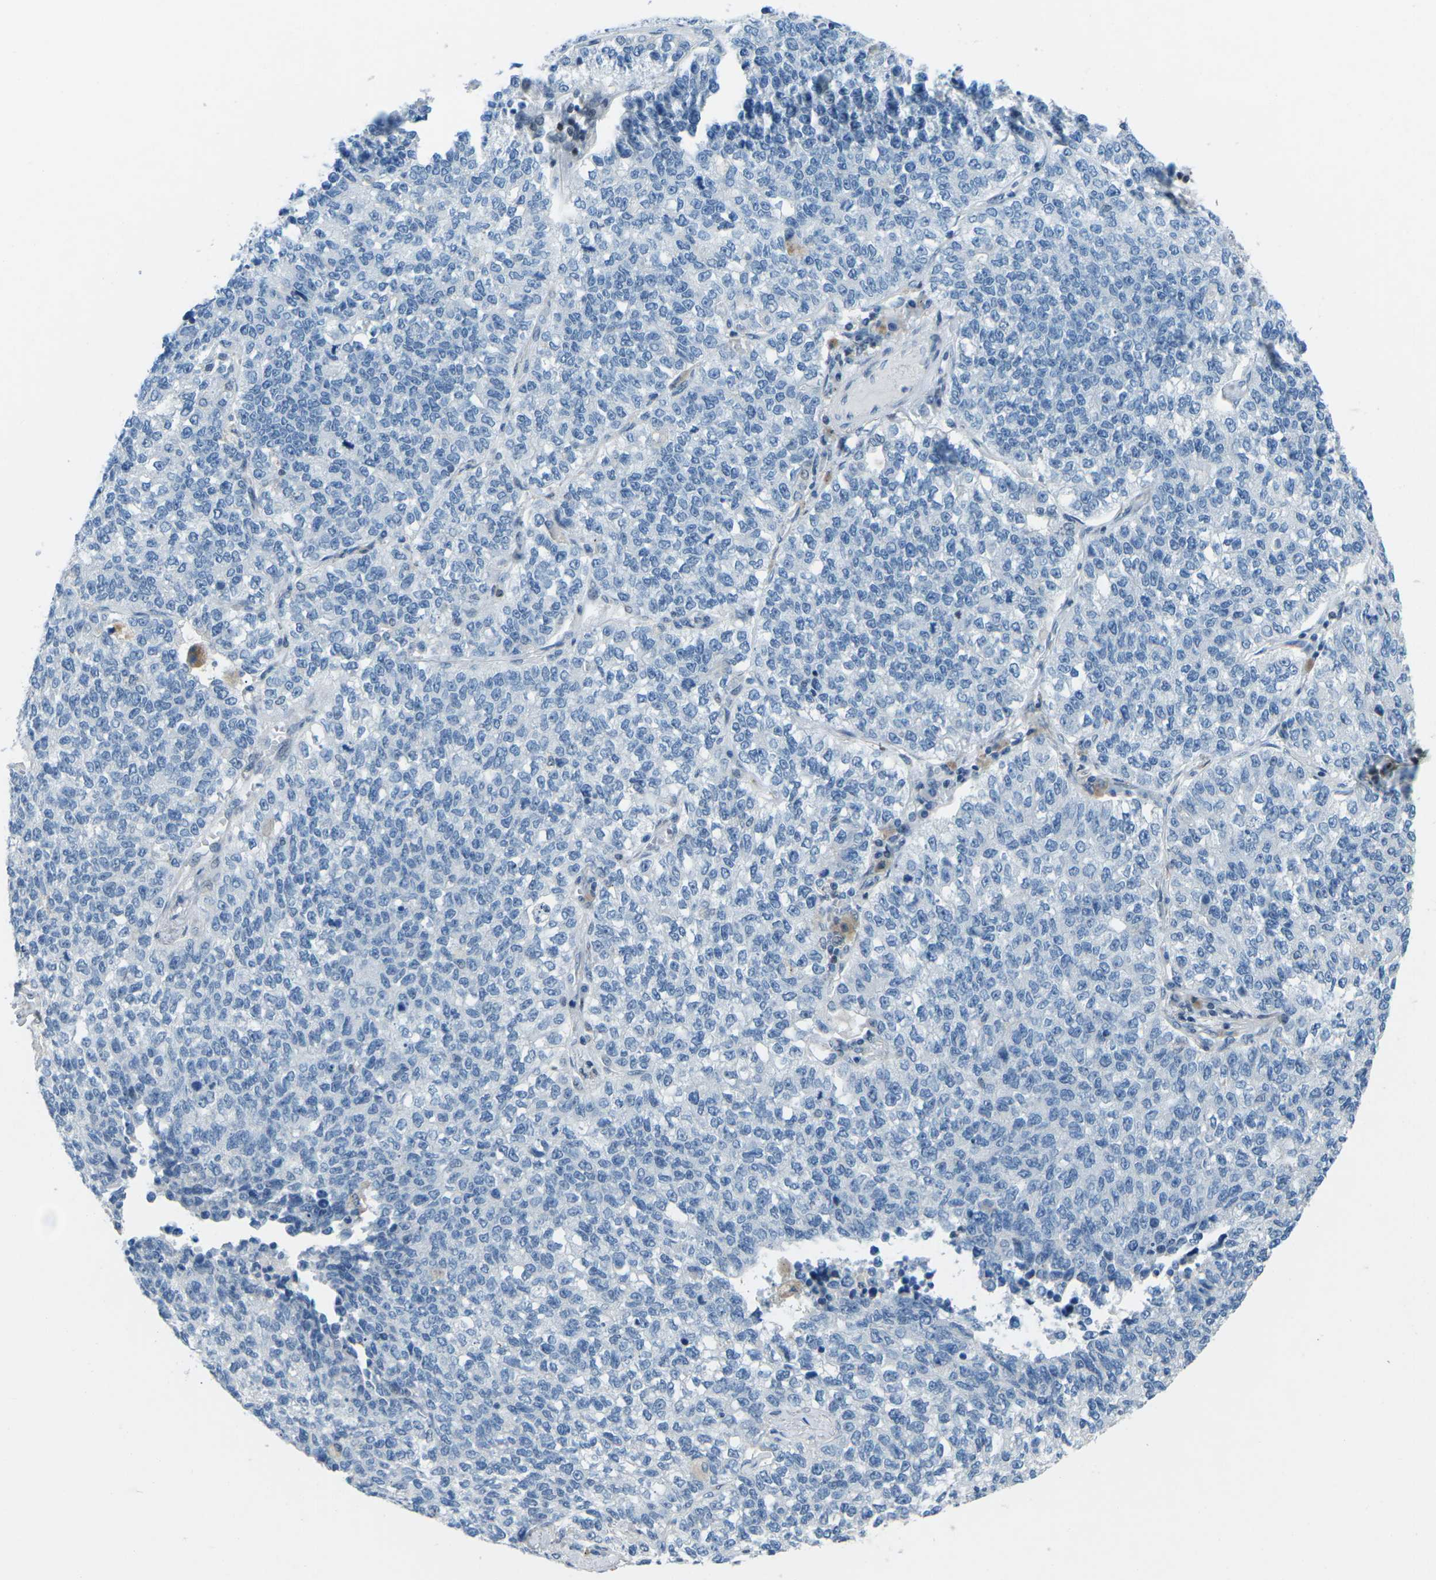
{"staining": {"intensity": "negative", "quantity": "none", "location": "none"}, "tissue": "lung cancer", "cell_type": "Tumor cells", "image_type": "cancer", "snomed": [{"axis": "morphology", "description": "Adenocarcinoma, NOS"}, {"axis": "topography", "description": "Lung"}], "caption": "DAB immunohistochemical staining of lung cancer reveals no significant staining in tumor cells.", "gene": "MBNL1", "patient": {"sex": "male", "age": 49}}